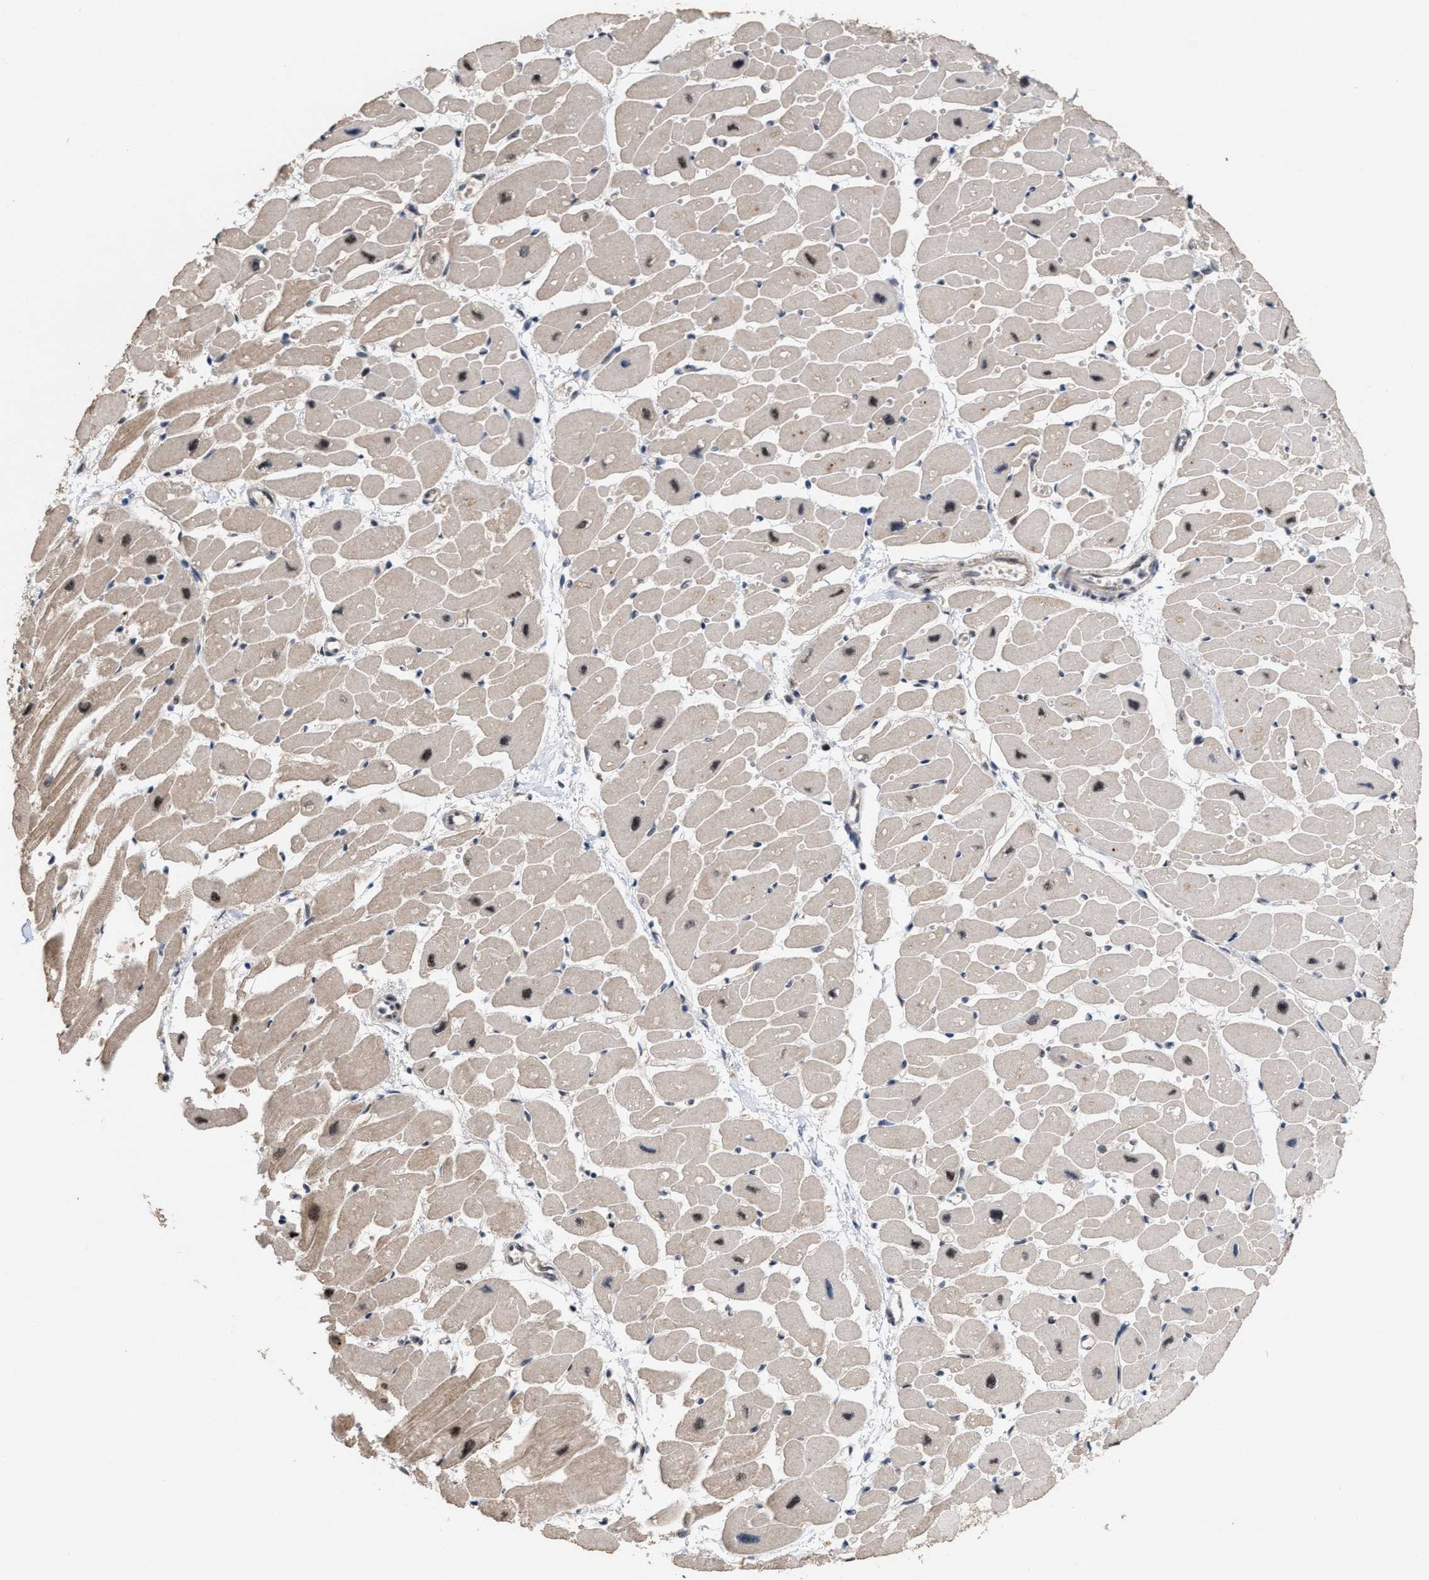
{"staining": {"intensity": "strong", "quantity": "25%-75%", "location": "cytoplasmic/membranous,nuclear"}, "tissue": "heart muscle", "cell_type": "Cardiomyocytes", "image_type": "normal", "snomed": [{"axis": "morphology", "description": "Normal tissue, NOS"}, {"axis": "topography", "description": "Heart"}], "caption": "IHC staining of normal heart muscle, which exhibits high levels of strong cytoplasmic/membranous,nuclear staining in approximately 25%-75% of cardiomyocytes indicating strong cytoplasmic/membranous,nuclear protein staining. The staining was performed using DAB (brown) for protein detection and nuclei were counterstained in hematoxylin (blue).", "gene": "EIF4A3", "patient": {"sex": "female", "age": 54}}